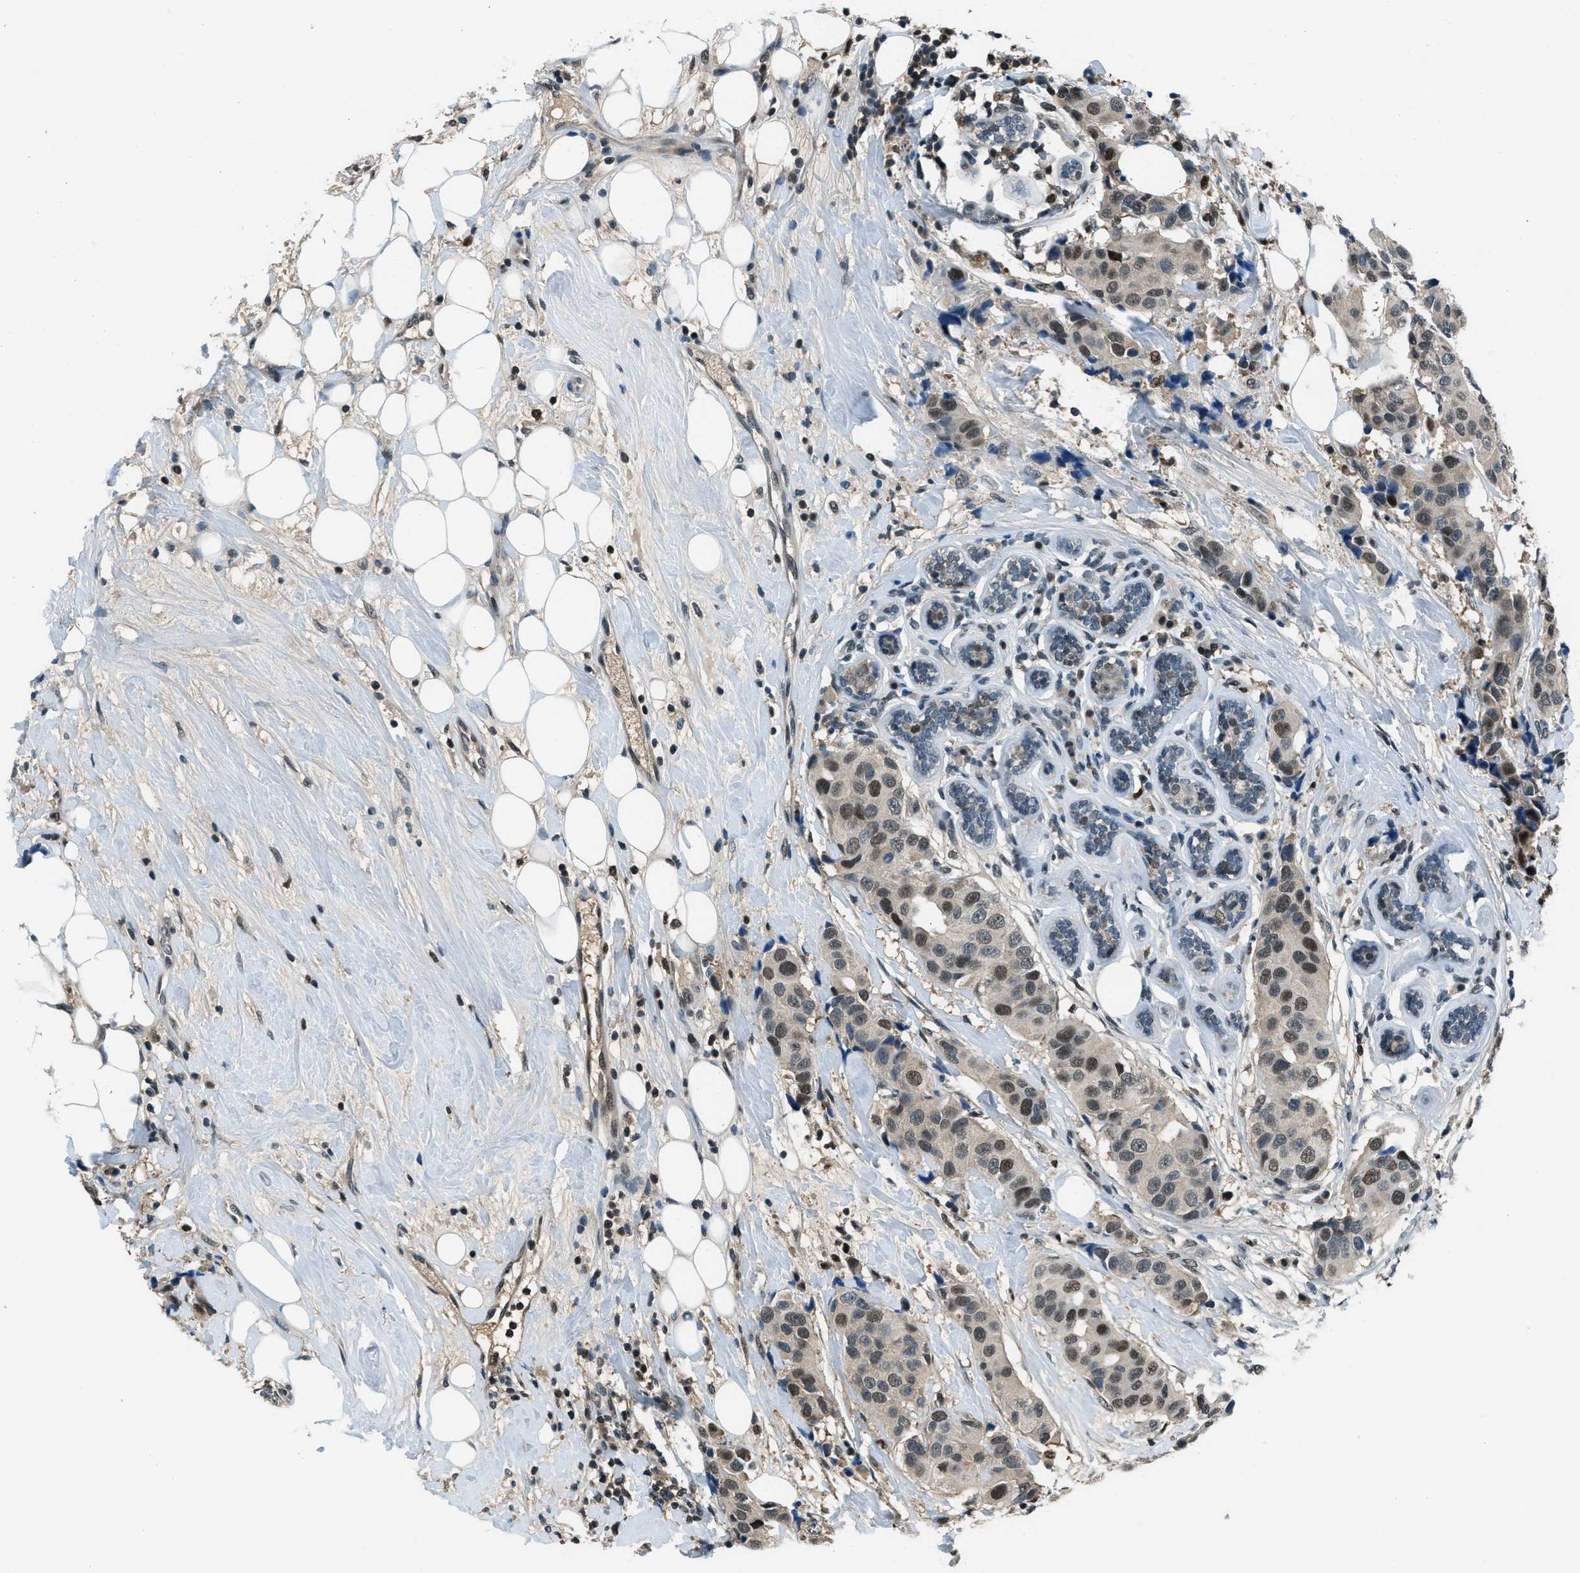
{"staining": {"intensity": "strong", "quantity": ">75%", "location": "nuclear"}, "tissue": "breast cancer", "cell_type": "Tumor cells", "image_type": "cancer", "snomed": [{"axis": "morphology", "description": "Normal tissue, NOS"}, {"axis": "morphology", "description": "Duct carcinoma"}, {"axis": "topography", "description": "Breast"}], "caption": "This is an image of immunohistochemistry (IHC) staining of breast invasive ductal carcinoma, which shows strong positivity in the nuclear of tumor cells.", "gene": "OGFR", "patient": {"sex": "female", "age": 39}}